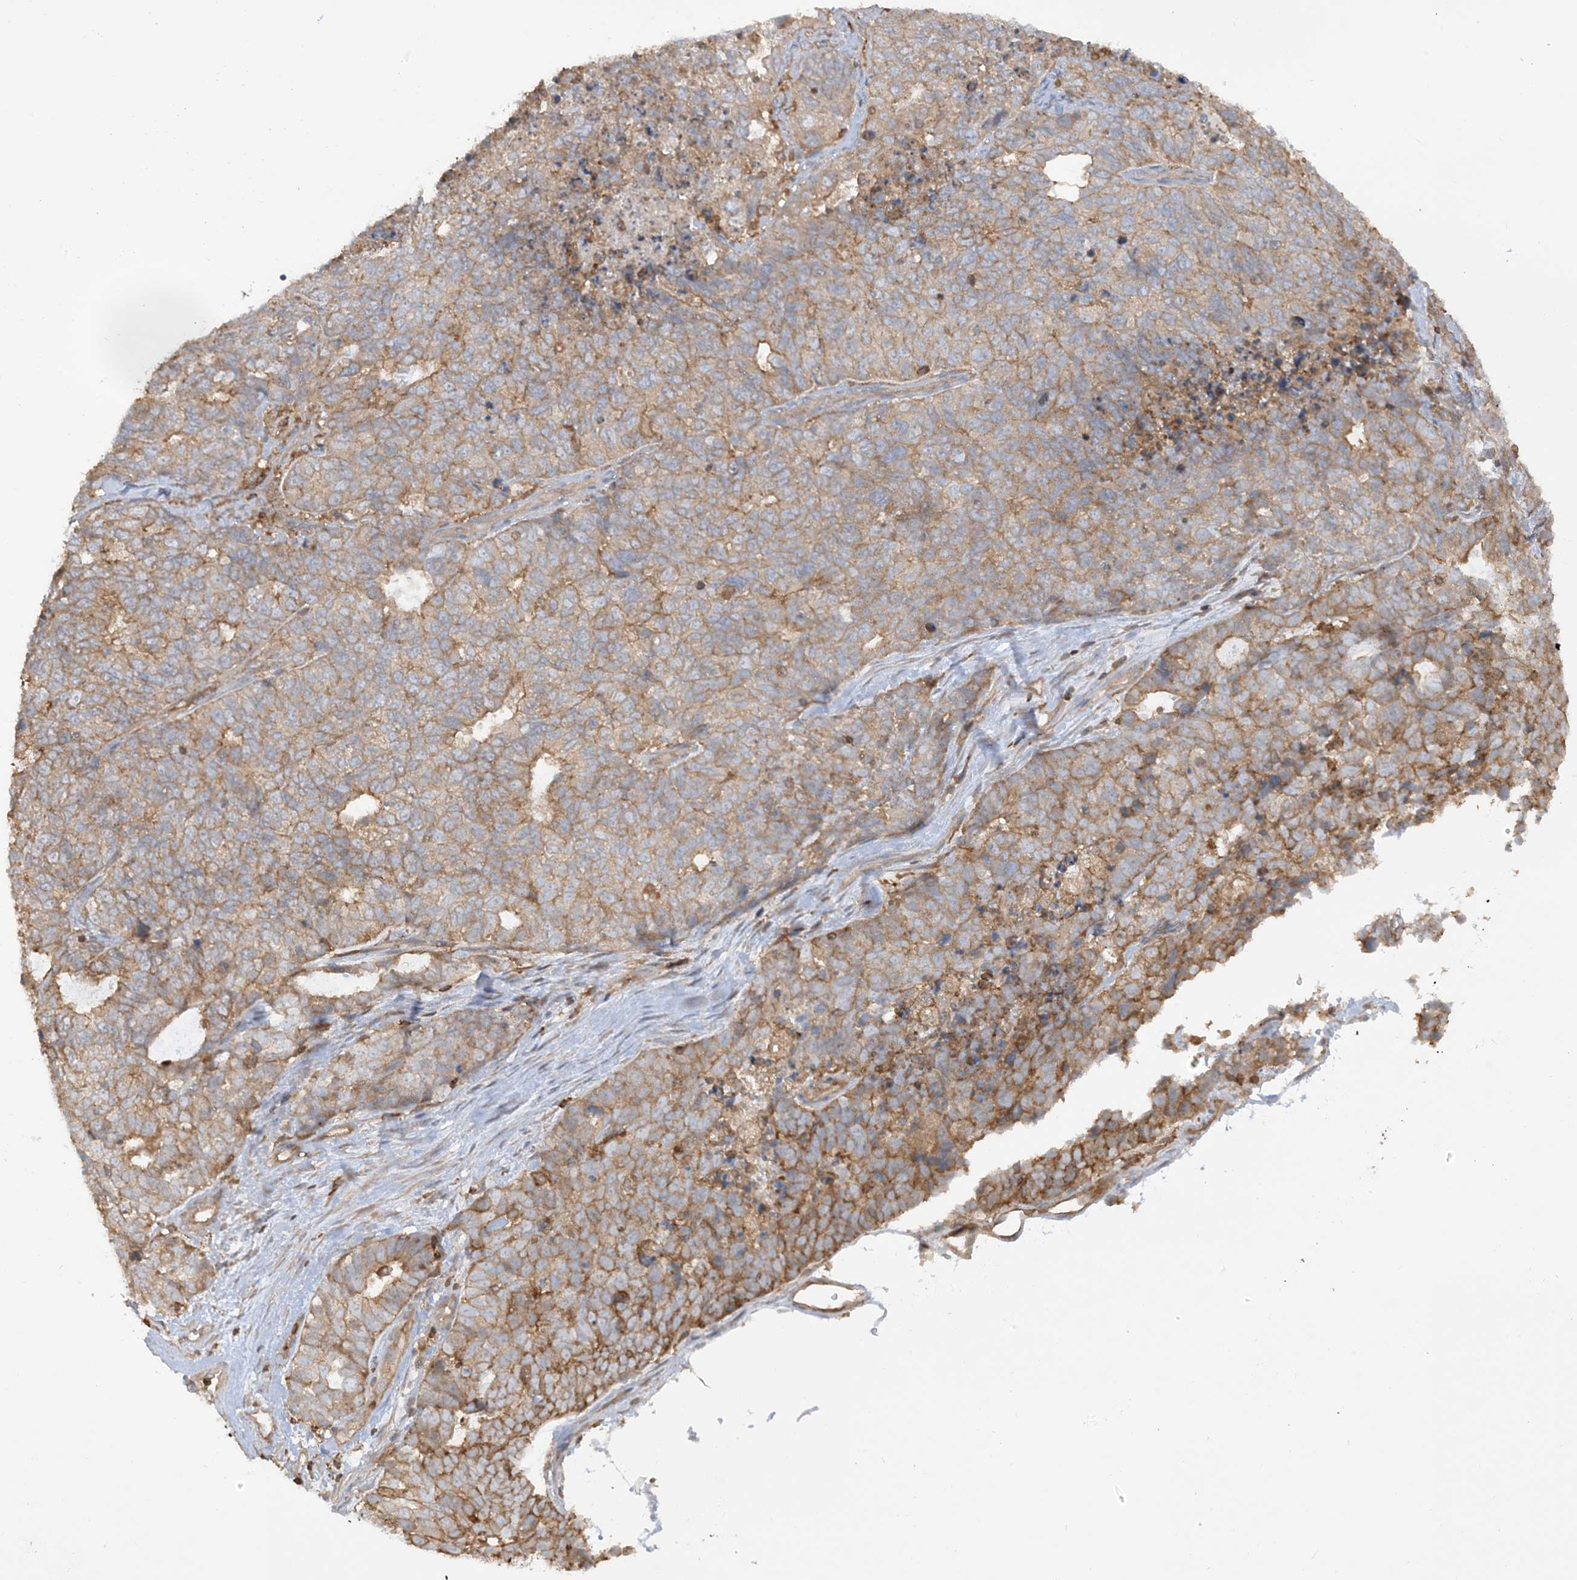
{"staining": {"intensity": "moderate", "quantity": ">75%", "location": "cytoplasmic/membranous"}, "tissue": "cervical cancer", "cell_type": "Tumor cells", "image_type": "cancer", "snomed": [{"axis": "morphology", "description": "Squamous cell carcinoma, NOS"}, {"axis": "topography", "description": "Cervix"}], "caption": "Cervical cancer (squamous cell carcinoma) stained with immunohistochemistry (IHC) reveals moderate cytoplasmic/membranous positivity in about >75% of tumor cells. (brown staining indicates protein expression, while blue staining denotes nuclei).", "gene": "CAPZB", "patient": {"sex": "female", "age": 63}}